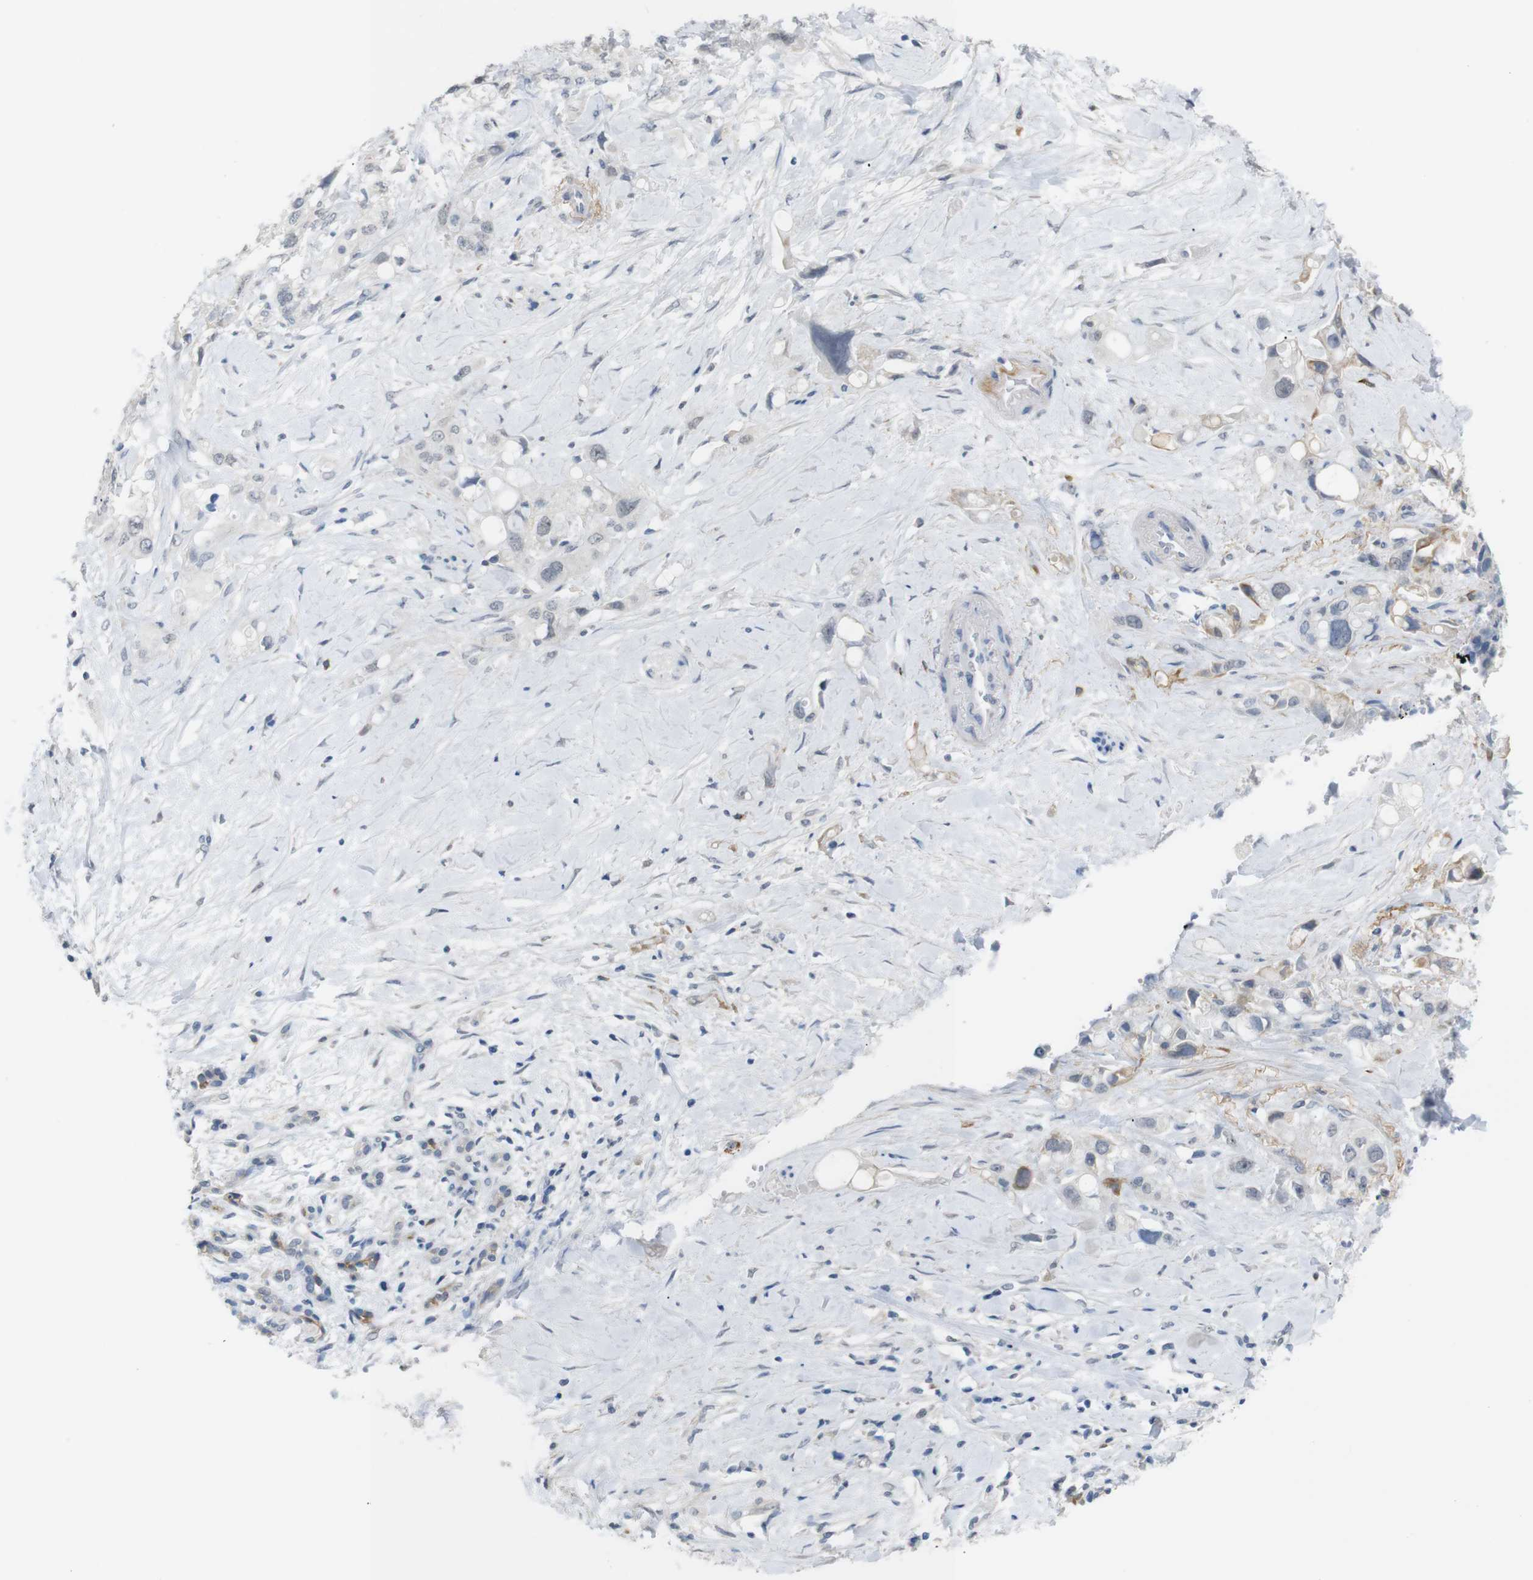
{"staining": {"intensity": "moderate", "quantity": "<25%", "location": "cytoplasmic/membranous"}, "tissue": "pancreatic cancer", "cell_type": "Tumor cells", "image_type": "cancer", "snomed": [{"axis": "morphology", "description": "Adenocarcinoma, NOS"}, {"axis": "topography", "description": "Pancreas"}], "caption": "Immunohistochemistry (DAB (3,3'-diaminobenzidine)) staining of human pancreatic cancer displays moderate cytoplasmic/membranous protein positivity in approximately <25% of tumor cells.", "gene": "CHRM5", "patient": {"sex": "female", "age": 56}}